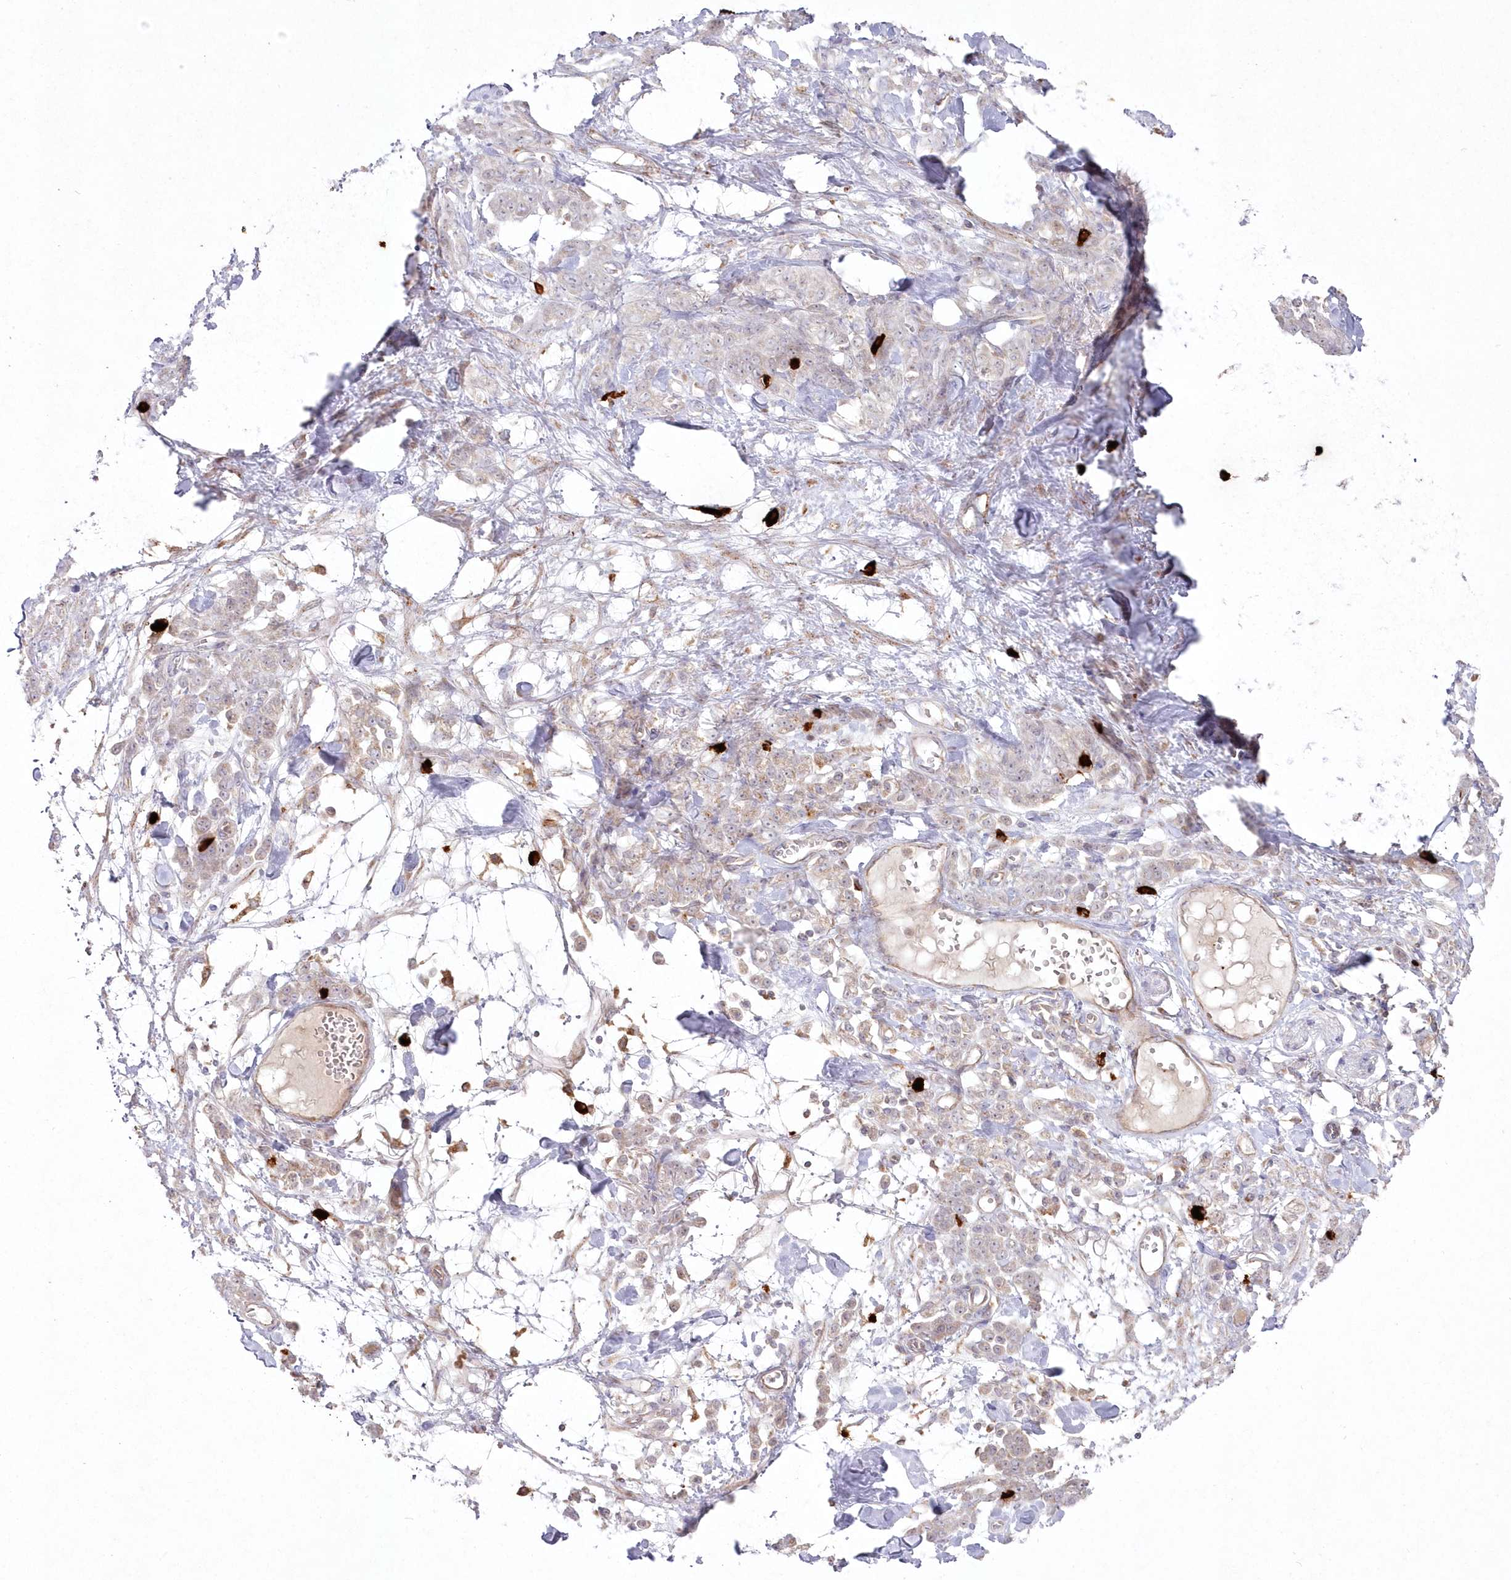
{"staining": {"intensity": "weak", "quantity": "25%-75%", "location": "cytoplasmic/membranous"}, "tissue": "stomach cancer", "cell_type": "Tumor cells", "image_type": "cancer", "snomed": [{"axis": "morphology", "description": "Normal tissue, NOS"}, {"axis": "morphology", "description": "Adenocarcinoma, NOS"}, {"axis": "topography", "description": "Stomach"}], "caption": "Immunohistochemistry (DAB (3,3'-diaminobenzidine)) staining of stomach adenocarcinoma exhibits weak cytoplasmic/membranous protein positivity in approximately 25%-75% of tumor cells.", "gene": "ARSB", "patient": {"sex": "male", "age": 82}}